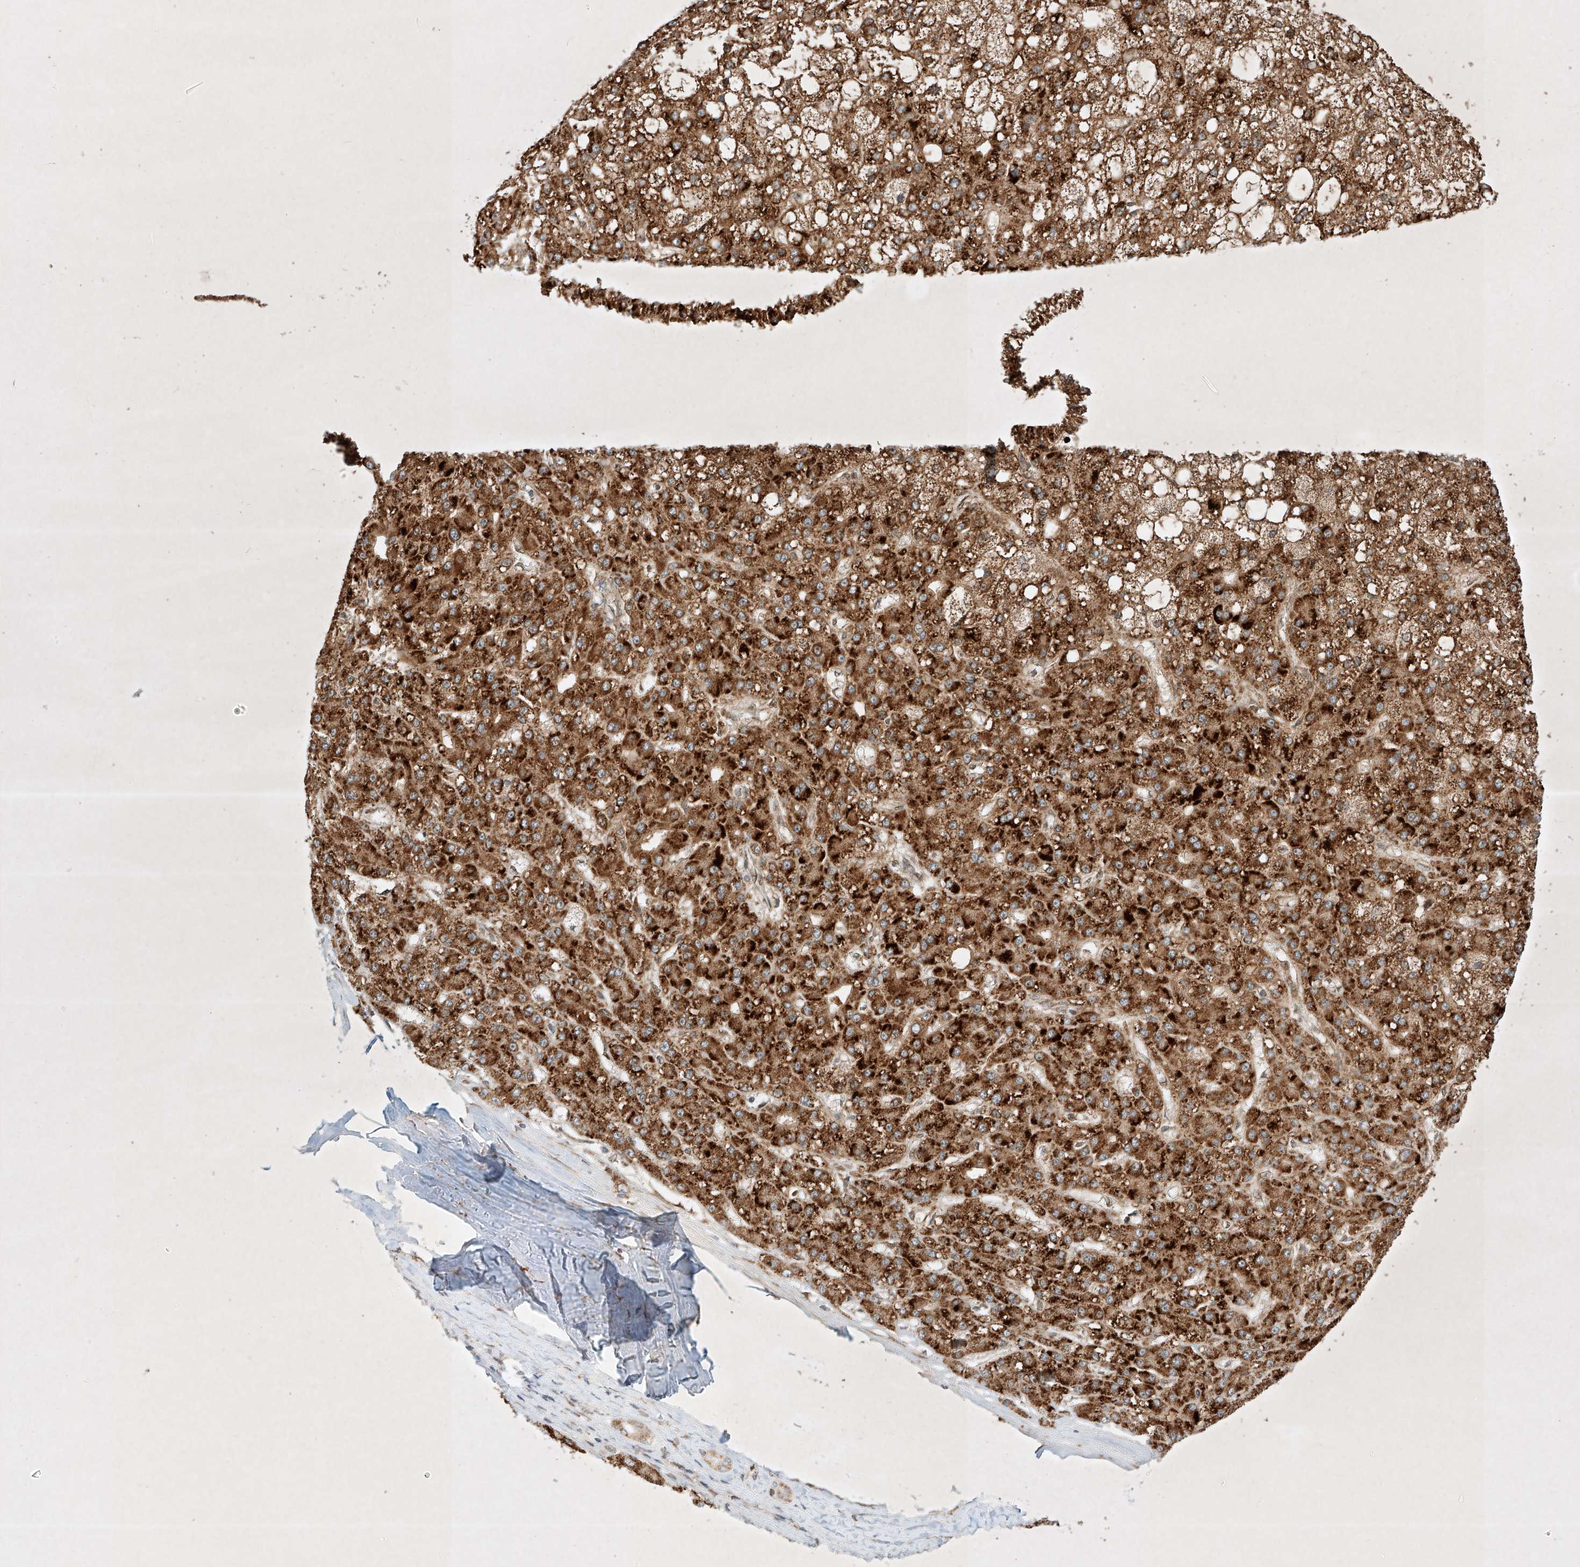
{"staining": {"intensity": "strong", "quantity": ">75%", "location": "cytoplasmic/membranous"}, "tissue": "liver cancer", "cell_type": "Tumor cells", "image_type": "cancer", "snomed": [{"axis": "morphology", "description": "Carcinoma, Hepatocellular, NOS"}, {"axis": "topography", "description": "Liver"}], "caption": "Immunohistochemical staining of liver cancer (hepatocellular carcinoma) exhibits high levels of strong cytoplasmic/membranous protein expression in about >75% of tumor cells. The protein is stained brown, and the nuclei are stained in blue (DAB (3,3'-diaminobenzidine) IHC with brightfield microscopy, high magnification).", "gene": "EPG5", "patient": {"sex": "male", "age": 67}}